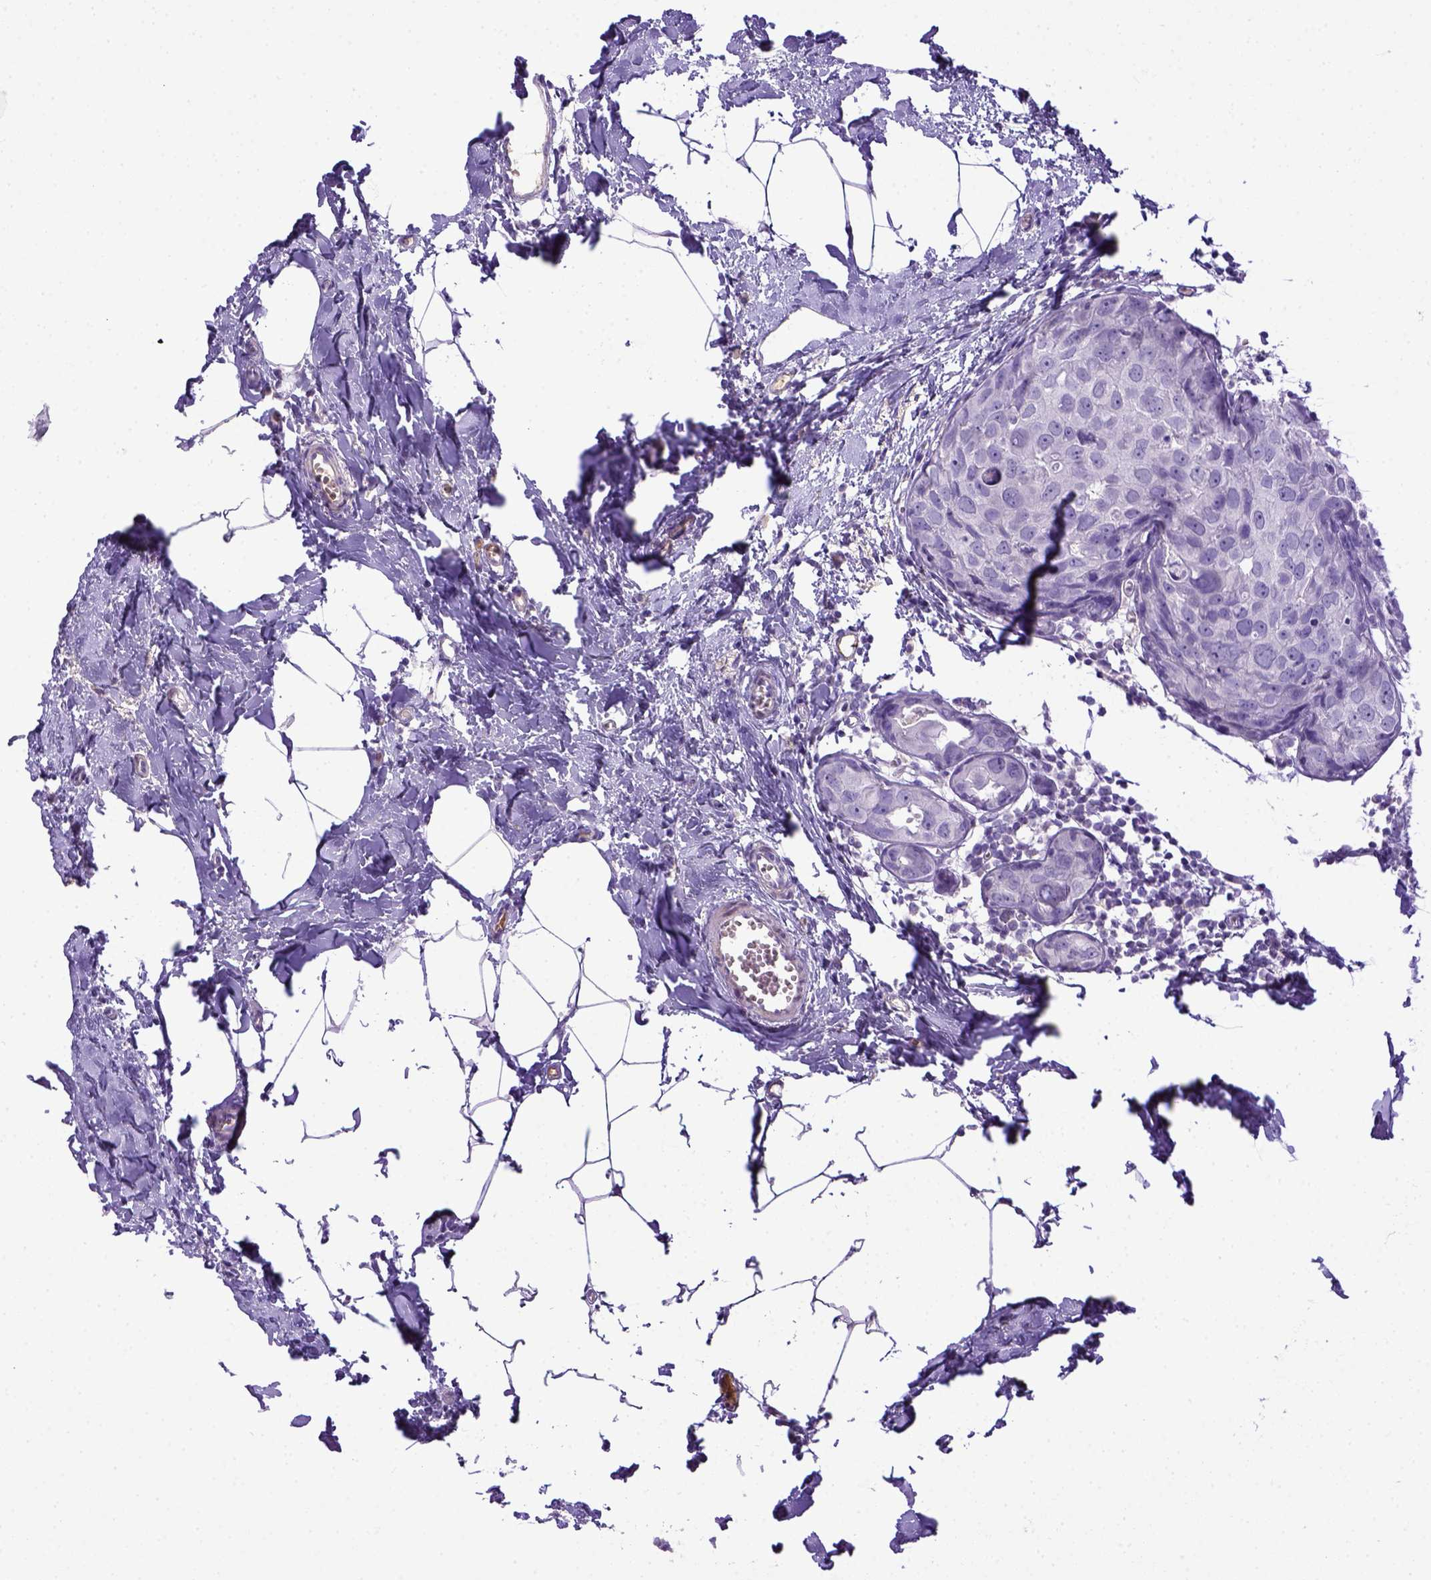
{"staining": {"intensity": "negative", "quantity": "none", "location": "none"}, "tissue": "breast cancer", "cell_type": "Tumor cells", "image_type": "cancer", "snomed": [{"axis": "morphology", "description": "Duct carcinoma"}, {"axis": "topography", "description": "Breast"}], "caption": "IHC image of breast cancer stained for a protein (brown), which reveals no positivity in tumor cells.", "gene": "ITIH4", "patient": {"sex": "female", "age": 38}}